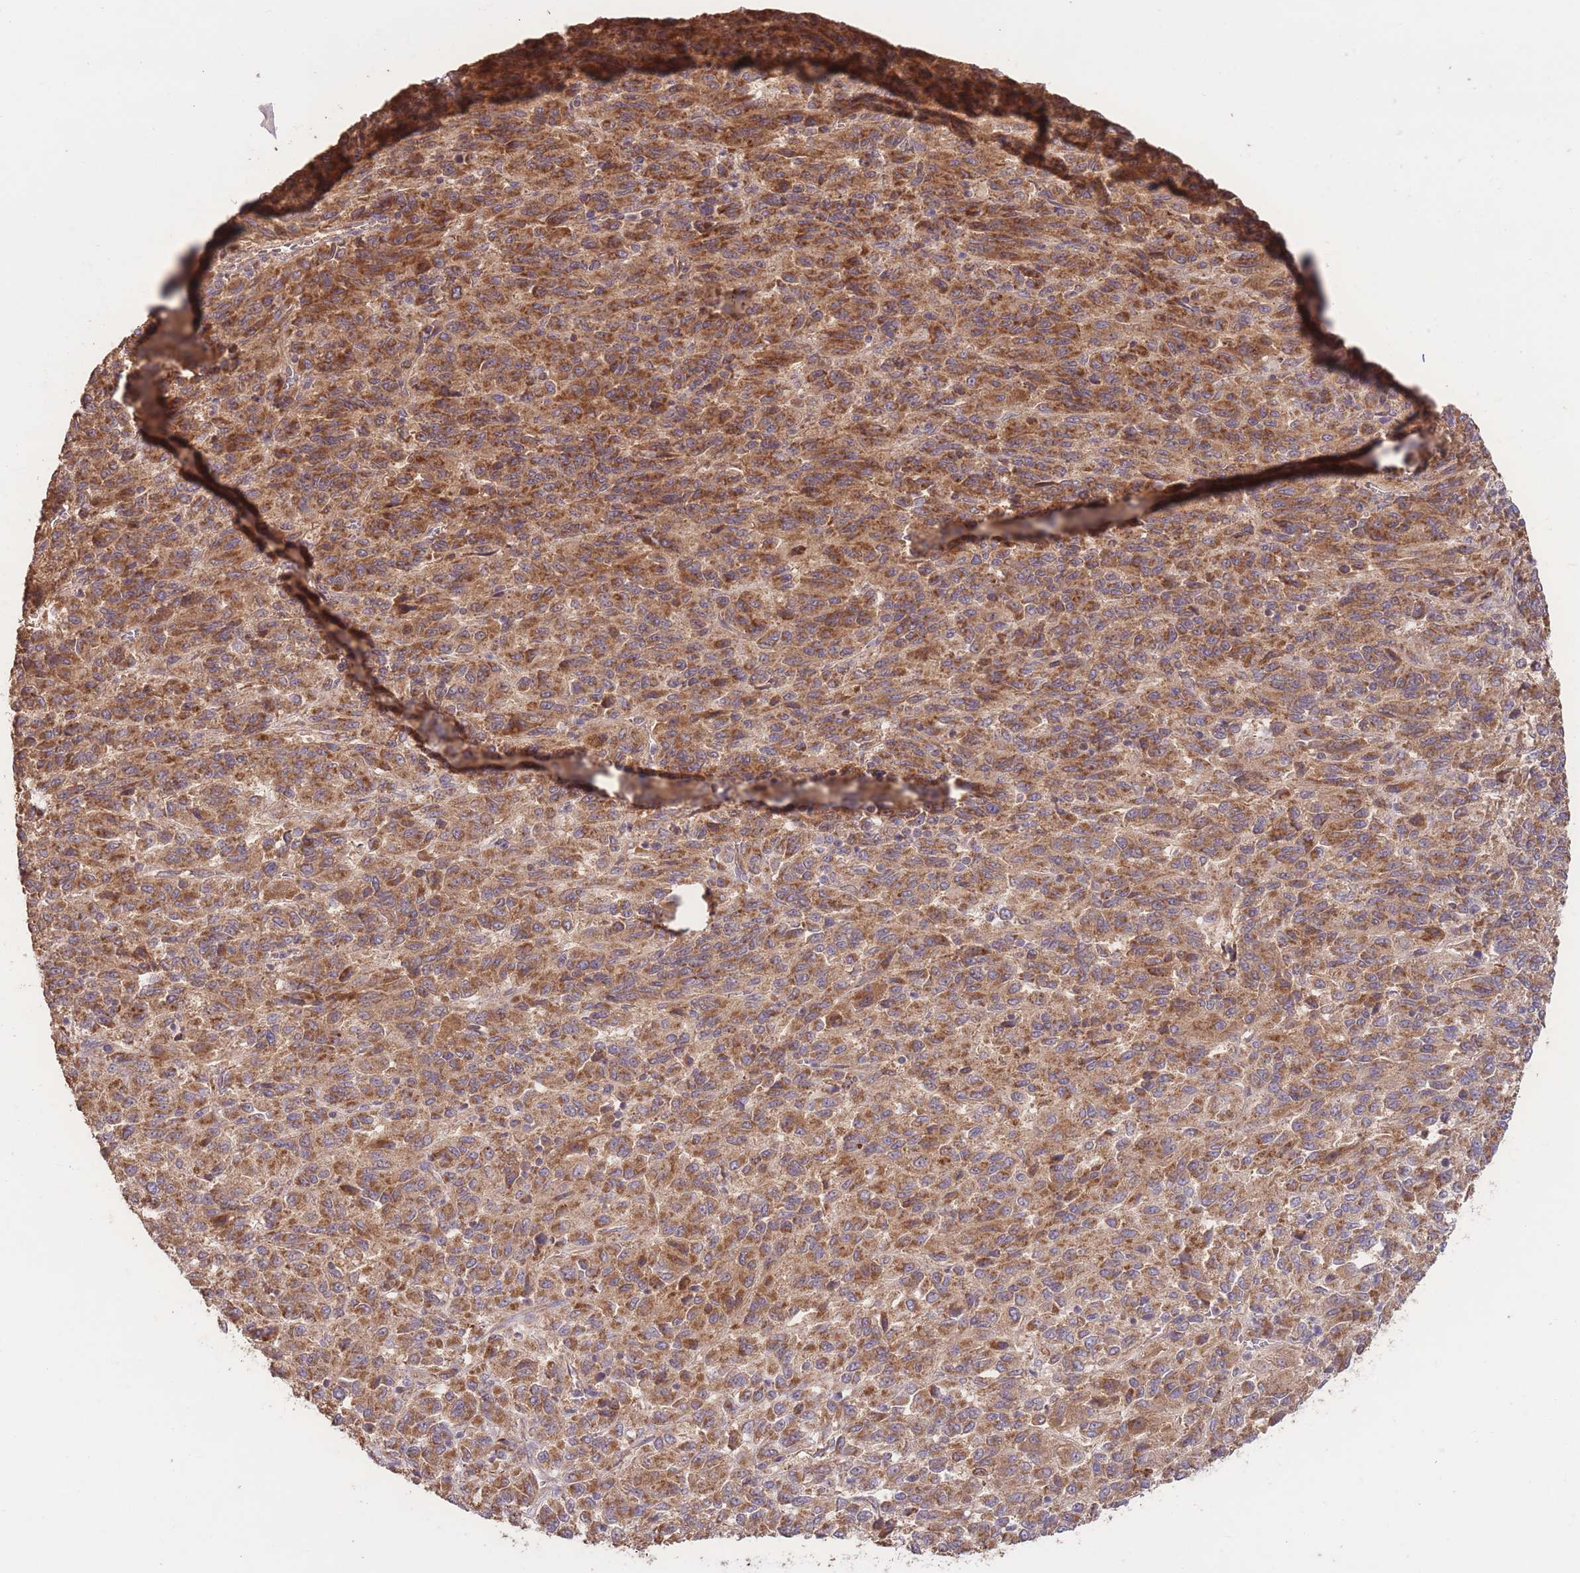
{"staining": {"intensity": "moderate", "quantity": ">75%", "location": "cytoplasmic/membranous"}, "tissue": "melanoma", "cell_type": "Tumor cells", "image_type": "cancer", "snomed": [{"axis": "morphology", "description": "Malignant melanoma, Metastatic site"}, {"axis": "topography", "description": "Lung"}], "caption": "Protein expression analysis of malignant melanoma (metastatic site) displays moderate cytoplasmic/membranous positivity in about >75% of tumor cells.", "gene": "EEF1AKMT1", "patient": {"sex": "male", "age": 64}}